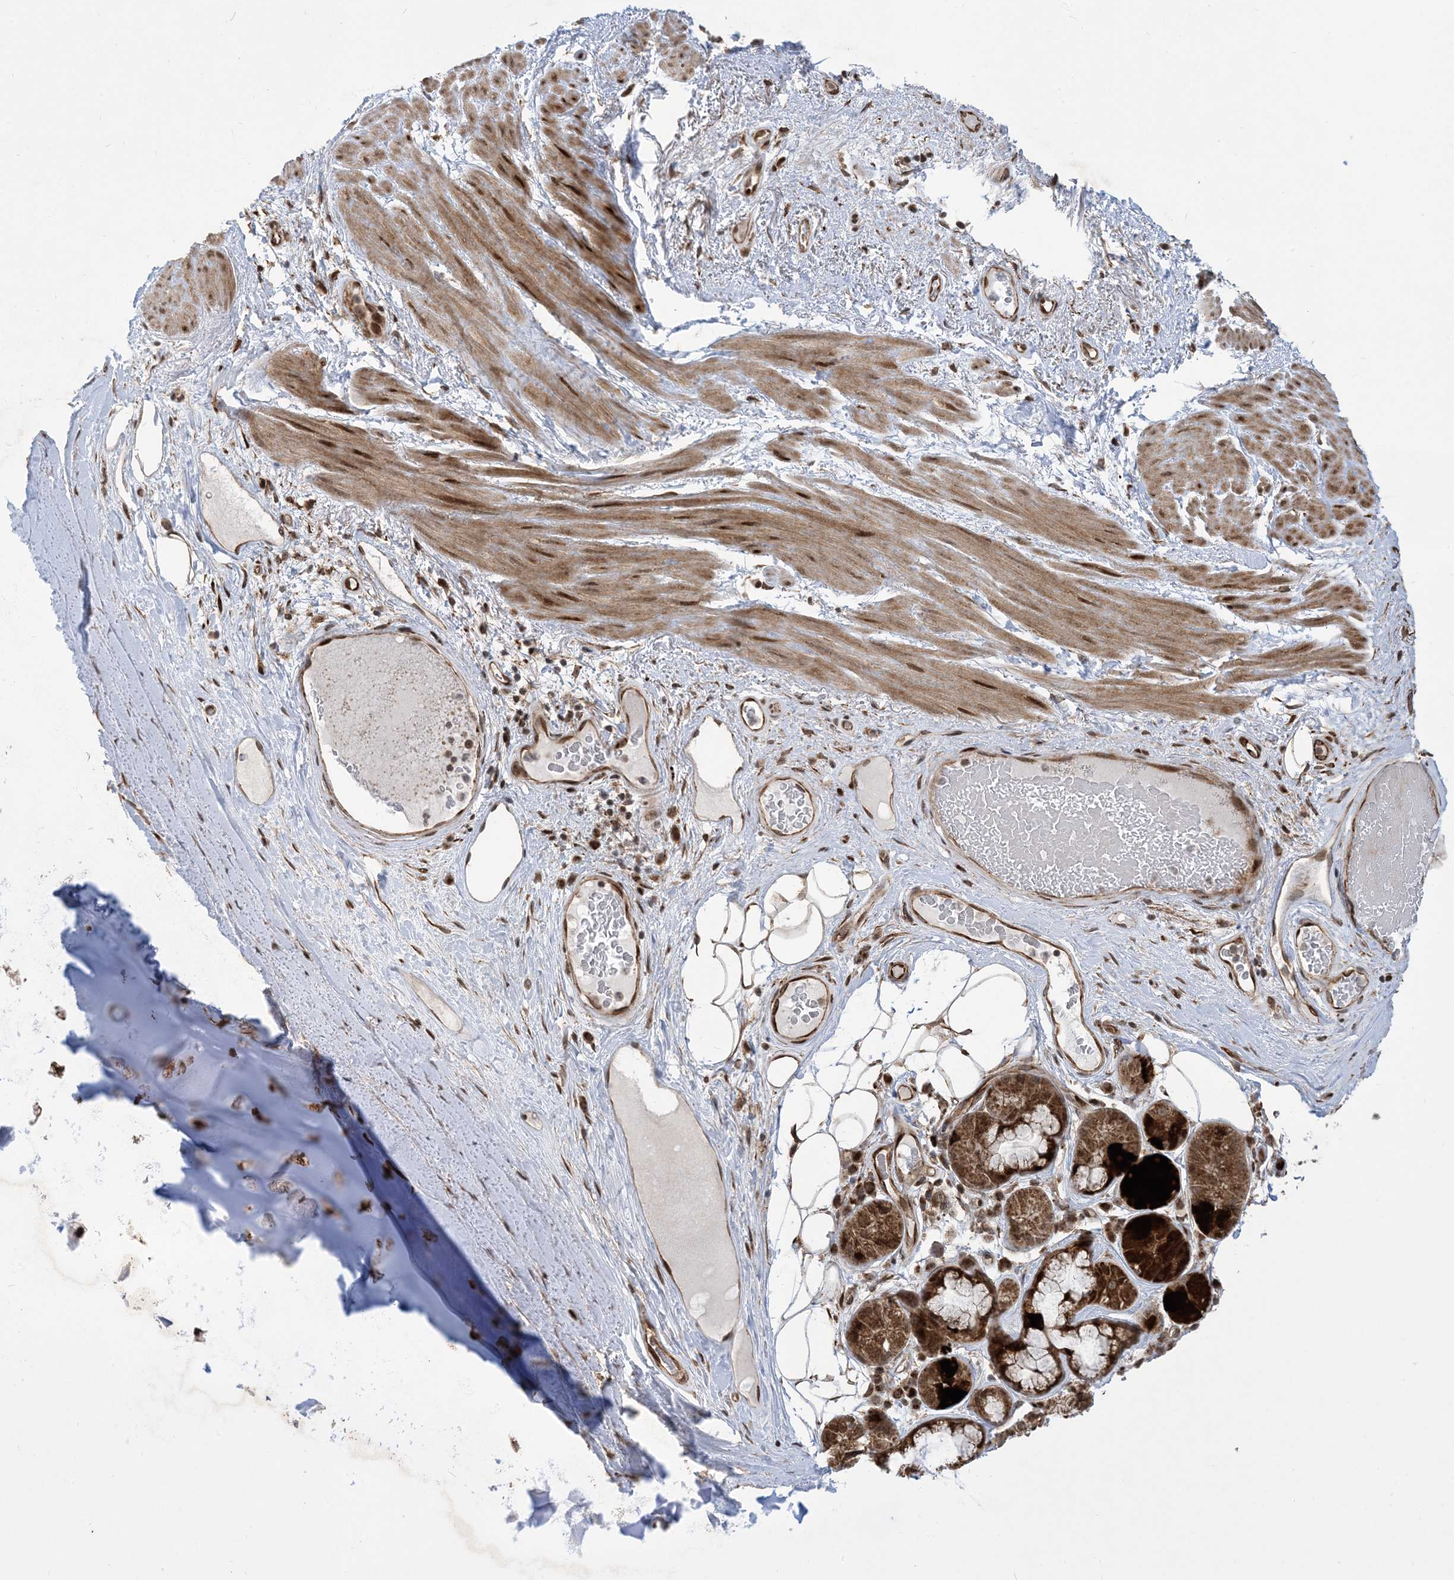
{"staining": {"intensity": "moderate", "quantity": "25%-75%", "location": "cytoplasmic/membranous"}, "tissue": "adipose tissue", "cell_type": "Adipocytes", "image_type": "normal", "snomed": [{"axis": "morphology", "description": "Normal tissue, NOS"}, {"axis": "morphology", "description": "Squamous cell carcinoma, NOS"}, {"axis": "topography", "description": "Lymph node"}, {"axis": "topography", "description": "Bronchus"}, {"axis": "topography", "description": "Lung"}], "caption": "Immunohistochemical staining of benign adipose tissue reveals 25%-75% levels of moderate cytoplasmic/membranous protein positivity in approximately 25%-75% of adipocytes. (DAB (3,3'-diaminobenzidine) IHC, brown staining for protein, blue staining for nuclei).", "gene": "FAM9B", "patient": {"sex": "male", "age": 66}}